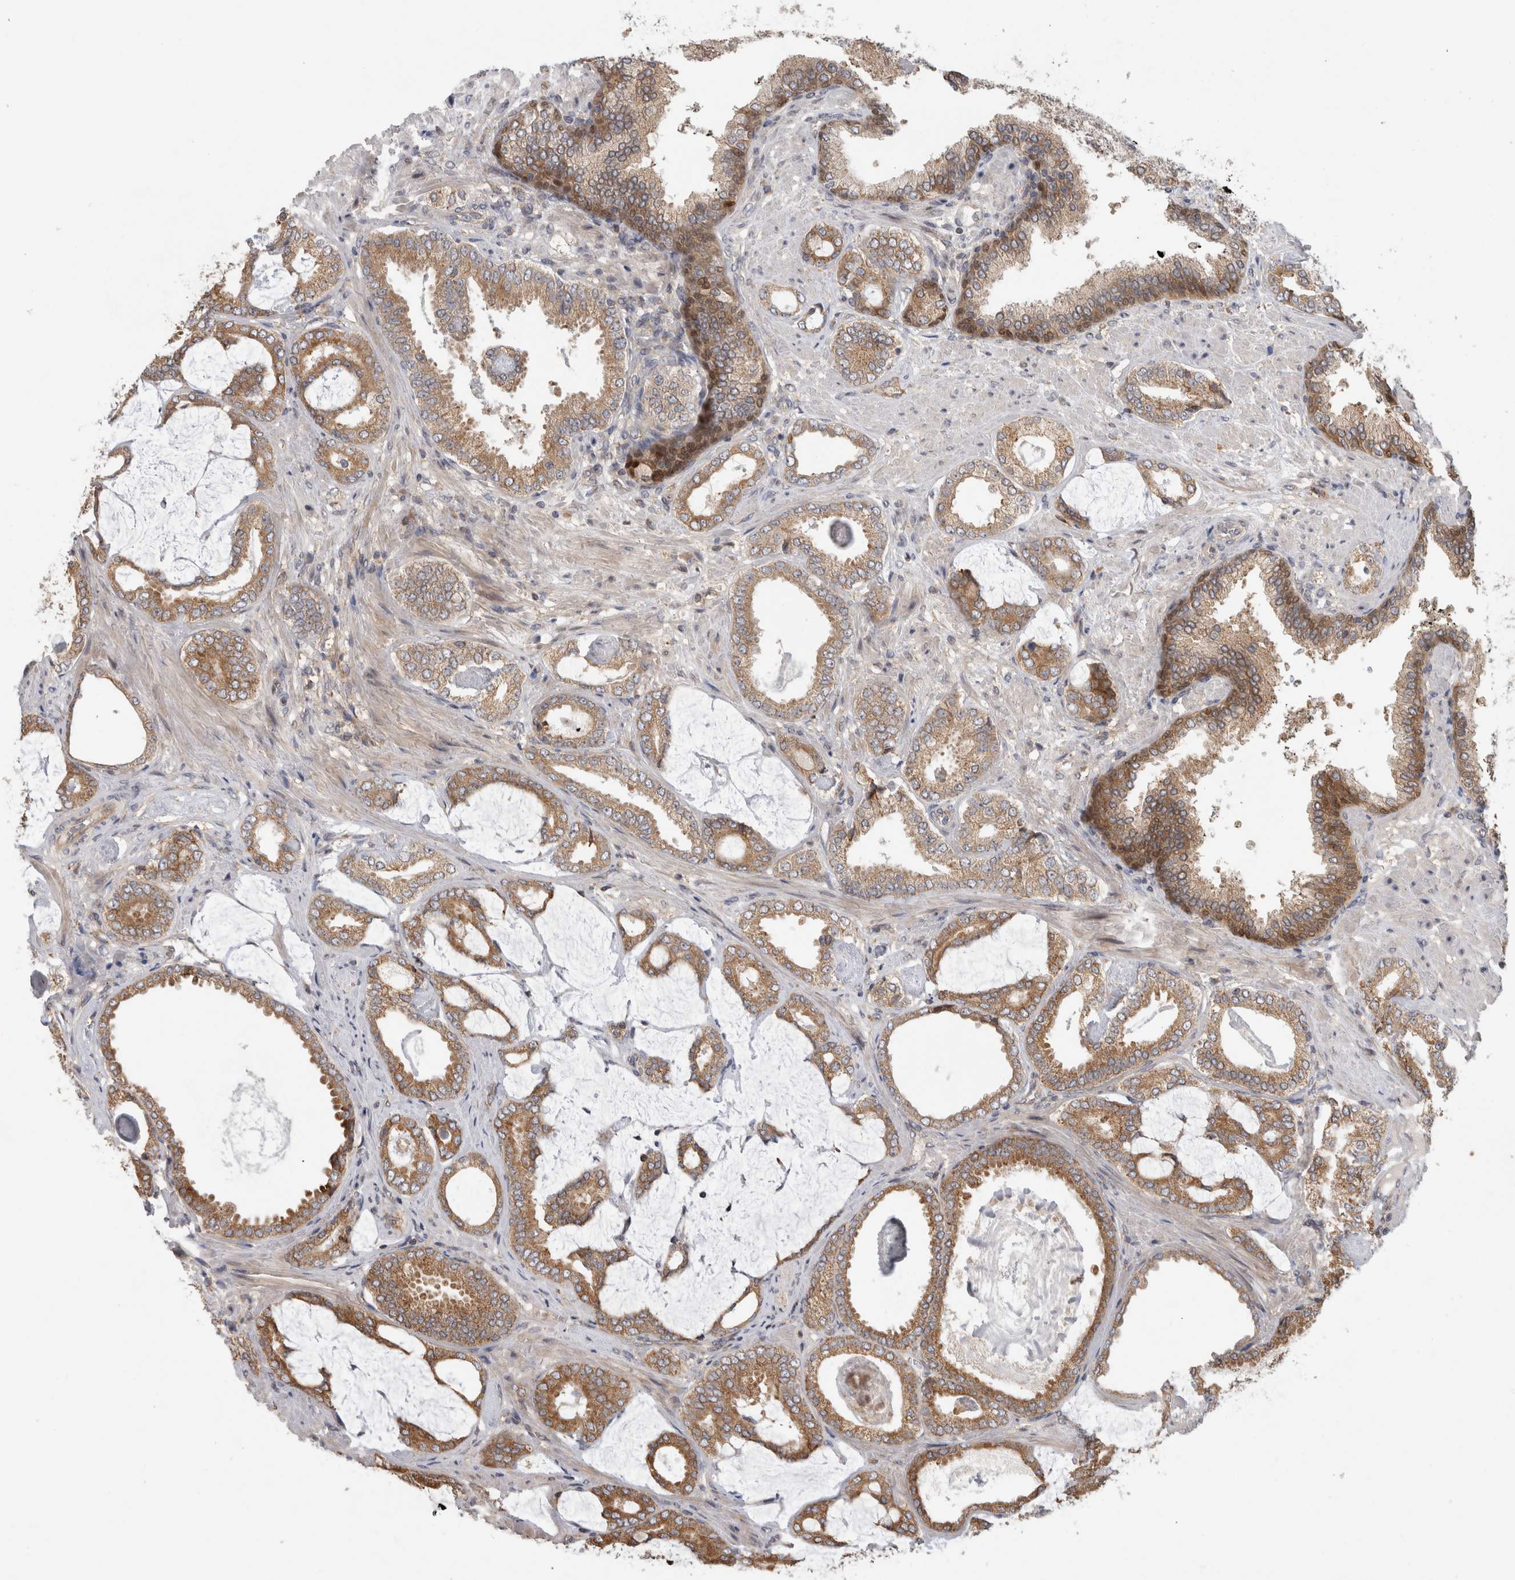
{"staining": {"intensity": "moderate", "quantity": ">75%", "location": "cytoplasmic/membranous"}, "tissue": "prostate cancer", "cell_type": "Tumor cells", "image_type": "cancer", "snomed": [{"axis": "morphology", "description": "Adenocarcinoma, Low grade"}, {"axis": "topography", "description": "Prostate"}], "caption": "The photomicrograph reveals staining of prostate low-grade adenocarcinoma, revealing moderate cytoplasmic/membranous protein expression (brown color) within tumor cells.", "gene": "PARP6", "patient": {"sex": "male", "age": 71}}